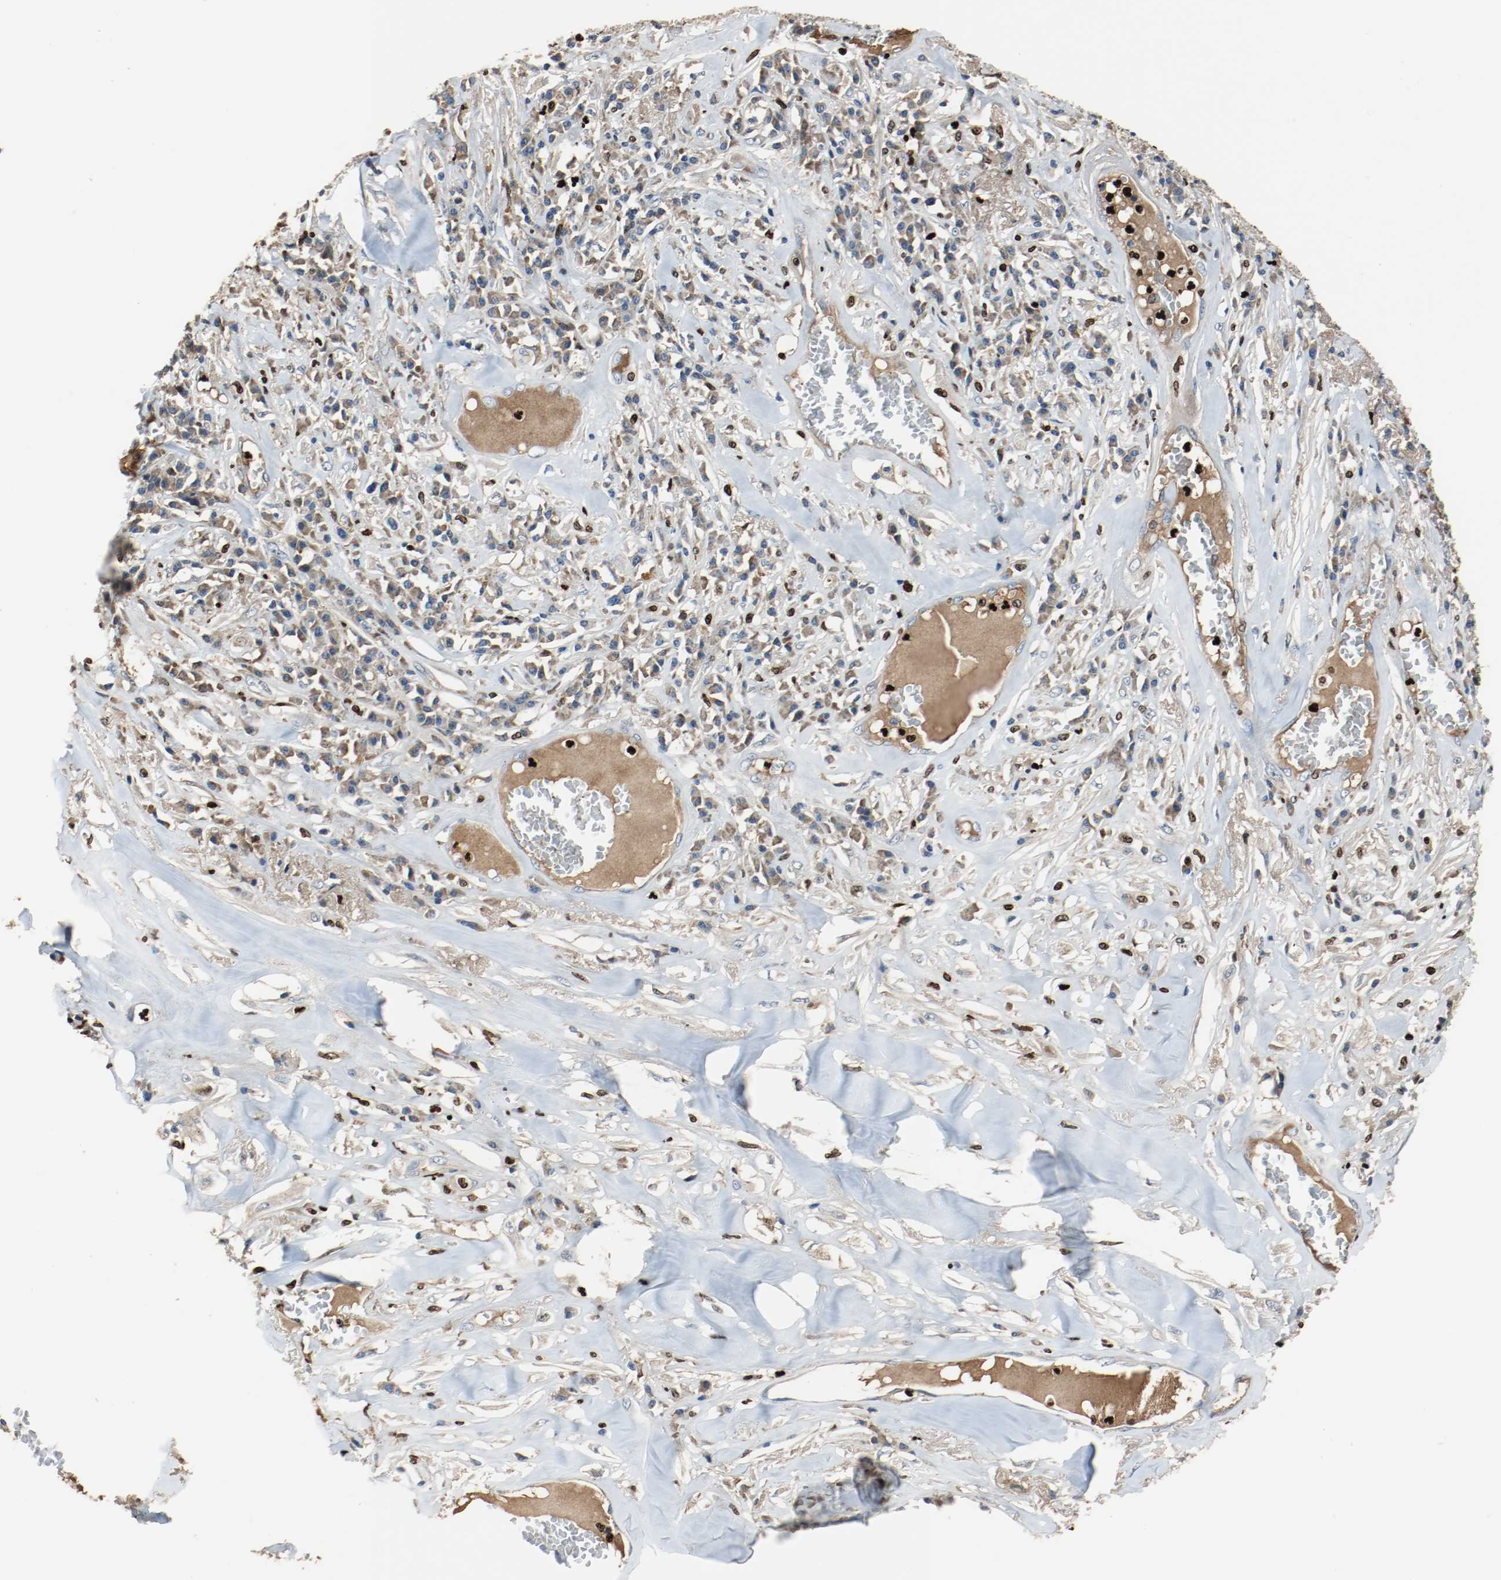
{"staining": {"intensity": "weak", "quantity": ">75%", "location": "cytoplasmic/membranous"}, "tissue": "skin cancer", "cell_type": "Tumor cells", "image_type": "cancer", "snomed": [{"axis": "morphology", "description": "Squamous cell carcinoma, NOS"}, {"axis": "topography", "description": "Skin"}], "caption": "Human squamous cell carcinoma (skin) stained for a protein (brown) displays weak cytoplasmic/membranous positive expression in about >75% of tumor cells.", "gene": "BLK", "patient": {"sex": "male", "age": 65}}